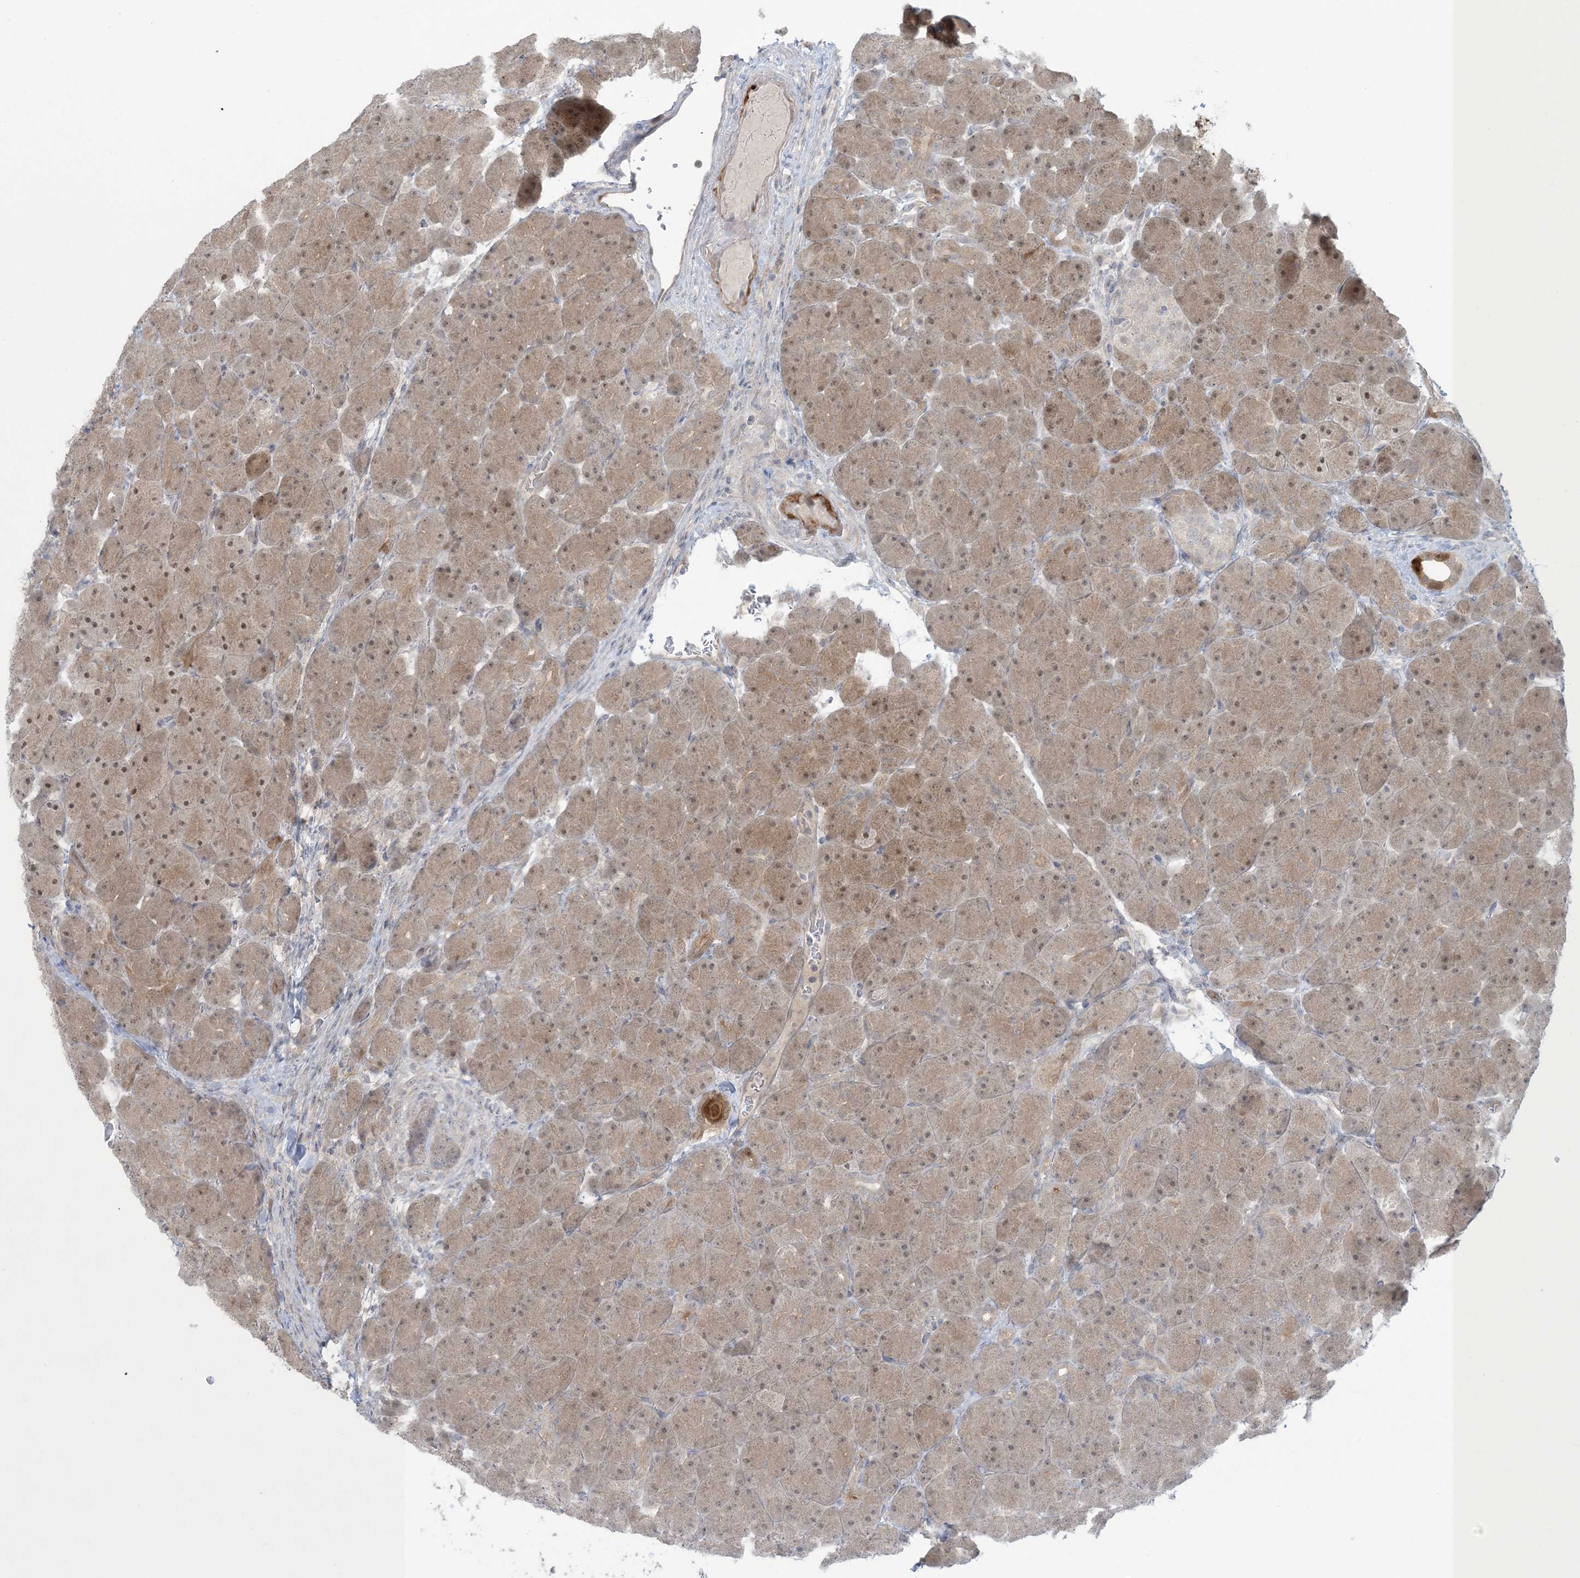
{"staining": {"intensity": "moderate", "quantity": ">75%", "location": "cytoplasmic/membranous,nuclear"}, "tissue": "pancreas", "cell_type": "Exocrine glandular cells", "image_type": "normal", "snomed": [{"axis": "morphology", "description": "Normal tissue, NOS"}, {"axis": "topography", "description": "Pancreas"}], "caption": "DAB (3,3'-diaminobenzidine) immunohistochemical staining of benign human pancreas demonstrates moderate cytoplasmic/membranous,nuclear protein positivity in approximately >75% of exocrine glandular cells.", "gene": "NRBP2", "patient": {"sex": "male", "age": 66}}